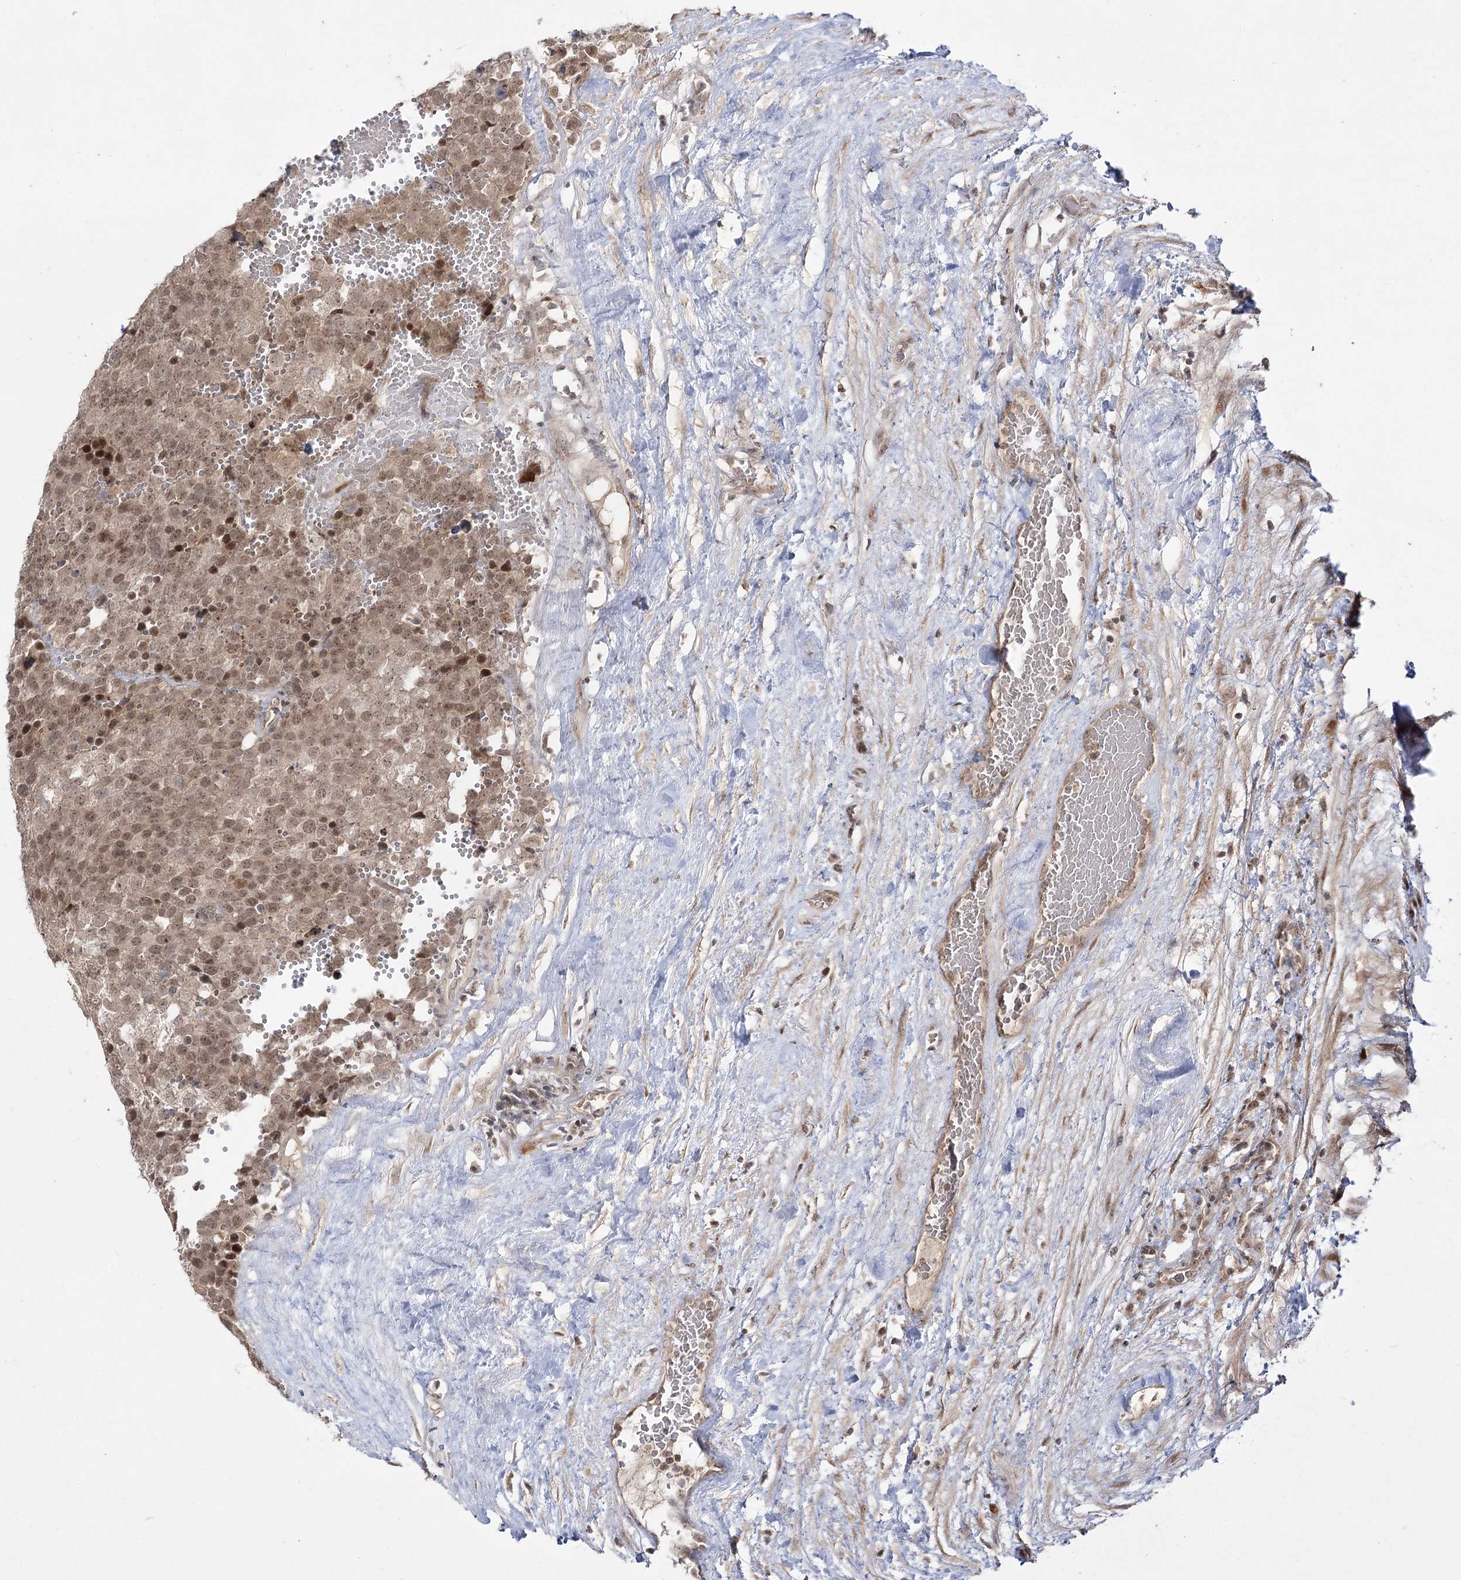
{"staining": {"intensity": "moderate", "quantity": ">75%", "location": "nuclear"}, "tissue": "testis cancer", "cell_type": "Tumor cells", "image_type": "cancer", "snomed": [{"axis": "morphology", "description": "Seminoma, NOS"}, {"axis": "topography", "description": "Testis"}], "caption": "Tumor cells reveal moderate nuclear positivity in approximately >75% of cells in seminoma (testis).", "gene": "HELQ", "patient": {"sex": "male", "age": 71}}